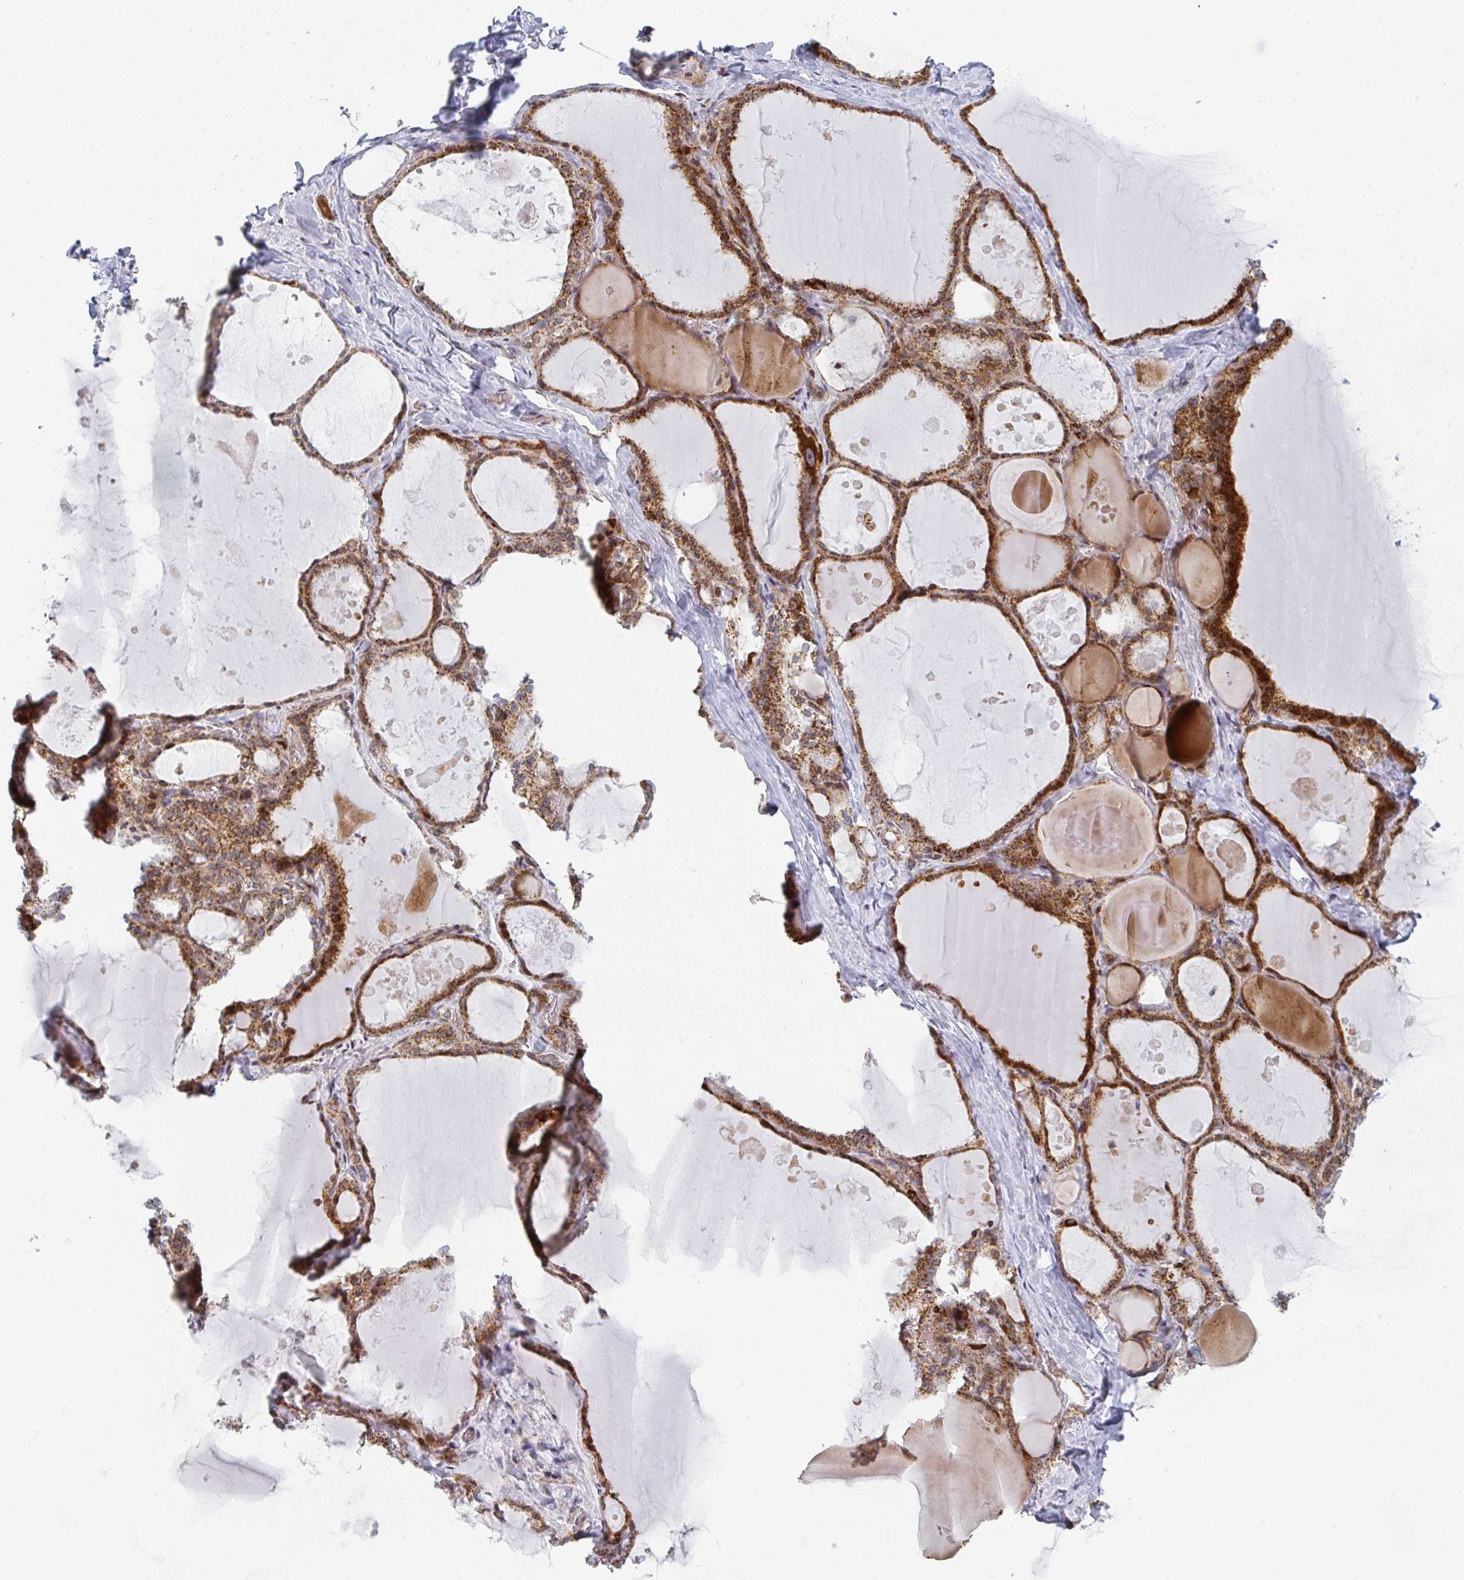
{"staining": {"intensity": "strong", "quantity": ">75%", "location": "cytoplasmic/membranous"}, "tissue": "thyroid gland", "cell_type": "Glandular cells", "image_type": "normal", "snomed": [{"axis": "morphology", "description": "Normal tissue, NOS"}, {"axis": "topography", "description": "Thyroid gland"}], "caption": "This histopathology image shows immunohistochemistry staining of normal thyroid gland, with high strong cytoplasmic/membranous staining in approximately >75% of glandular cells.", "gene": "PRKCH", "patient": {"sex": "male", "age": 56}}